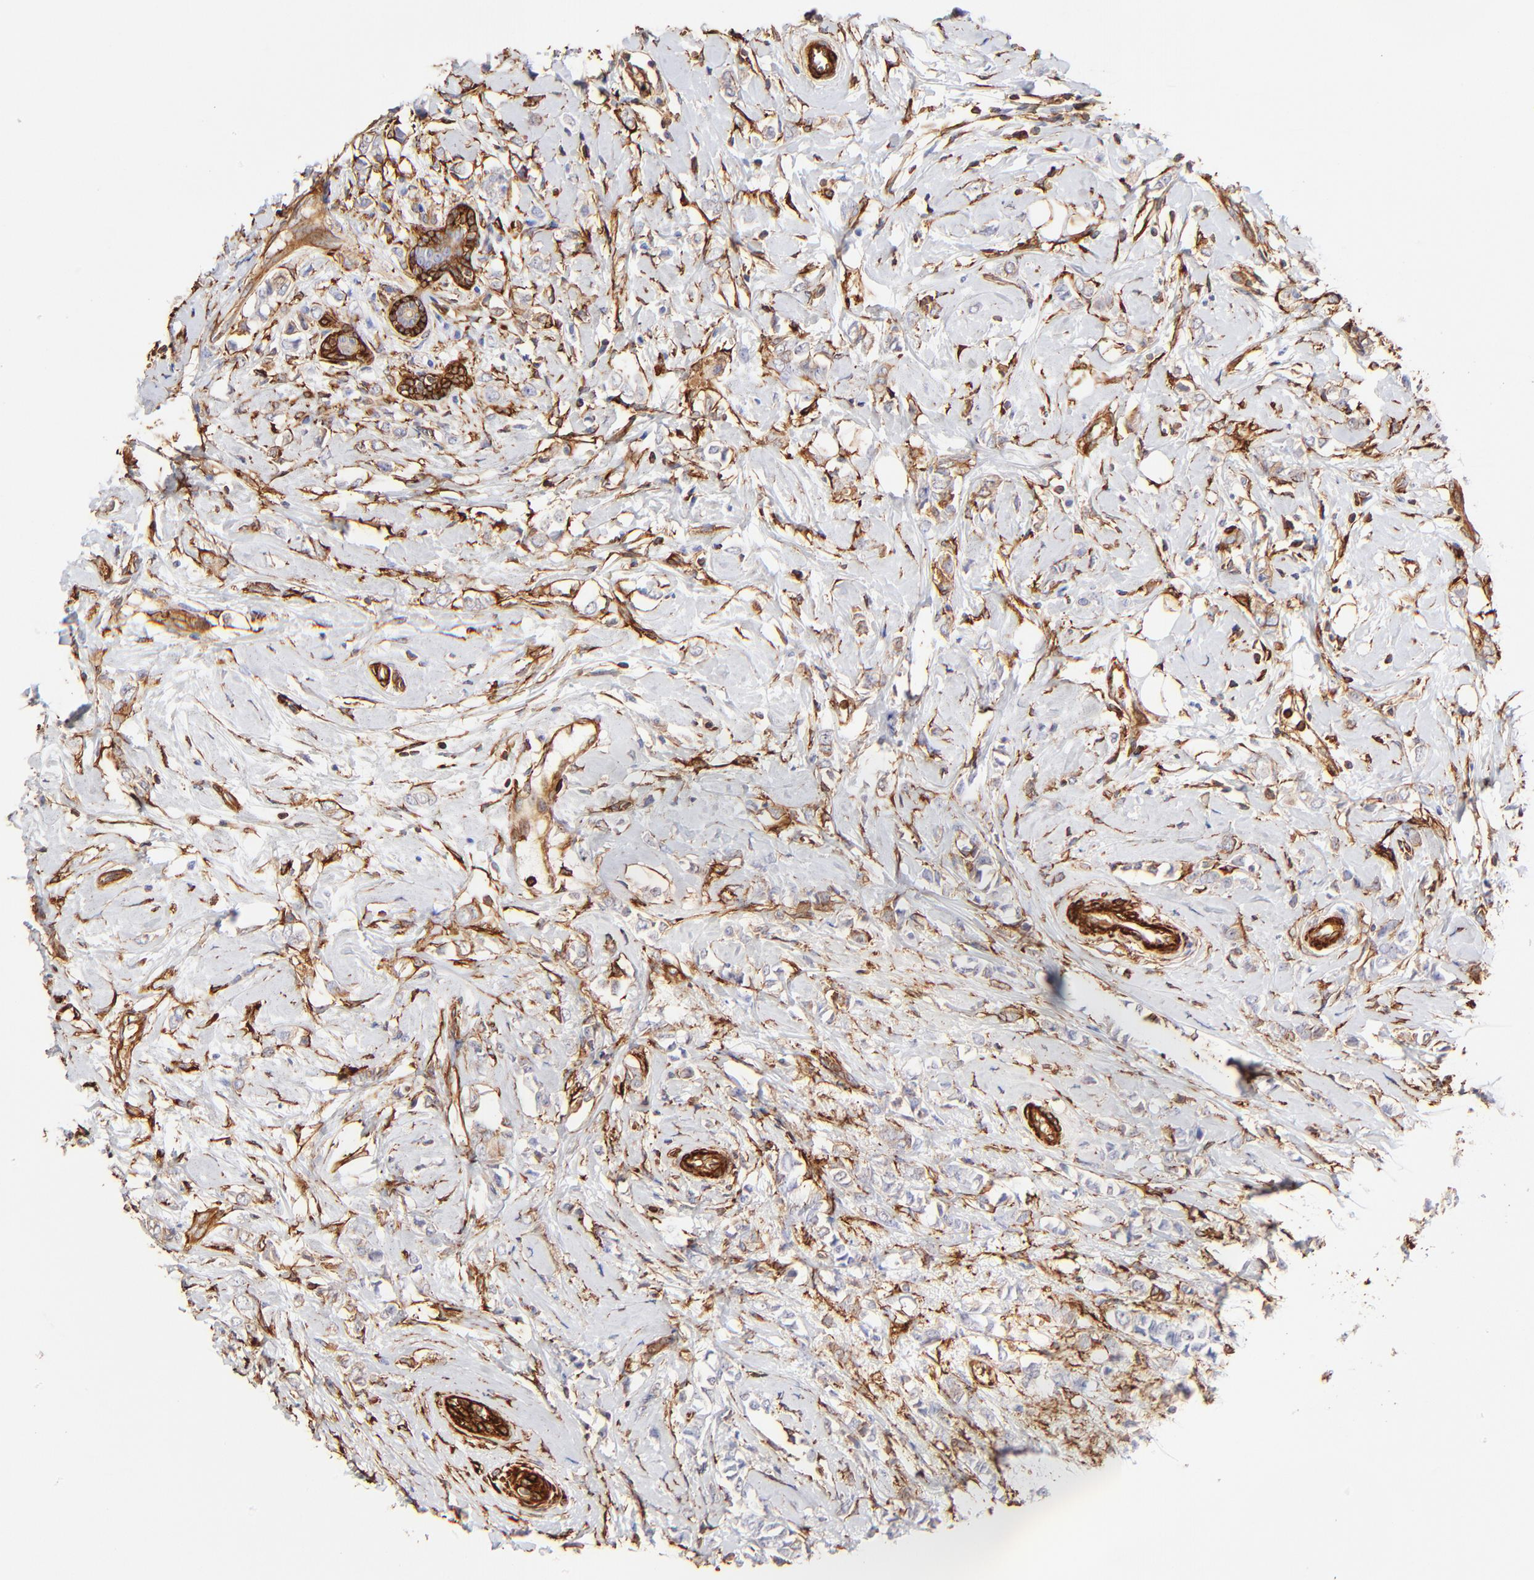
{"staining": {"intensity": "weak", "quantity": "<25%", "location": "cytoplasmic/membranous"}, "tissue": "breast cancer", "cell_type": "Tumor cells", "image_type": "cancer", "snomed": [{"axis": "morphology", "description": "Normal tissue, NOS"}, {"axis": "morphology", "description": "Lobular carcinoma"}, {"axis": "topography", "description": "Breast"}], "caption": "Tumor cells show no significant positivity in breast lobular carcinoma.", "gene": "FLNA", "patient": {"sex": "female", "age": 47}}